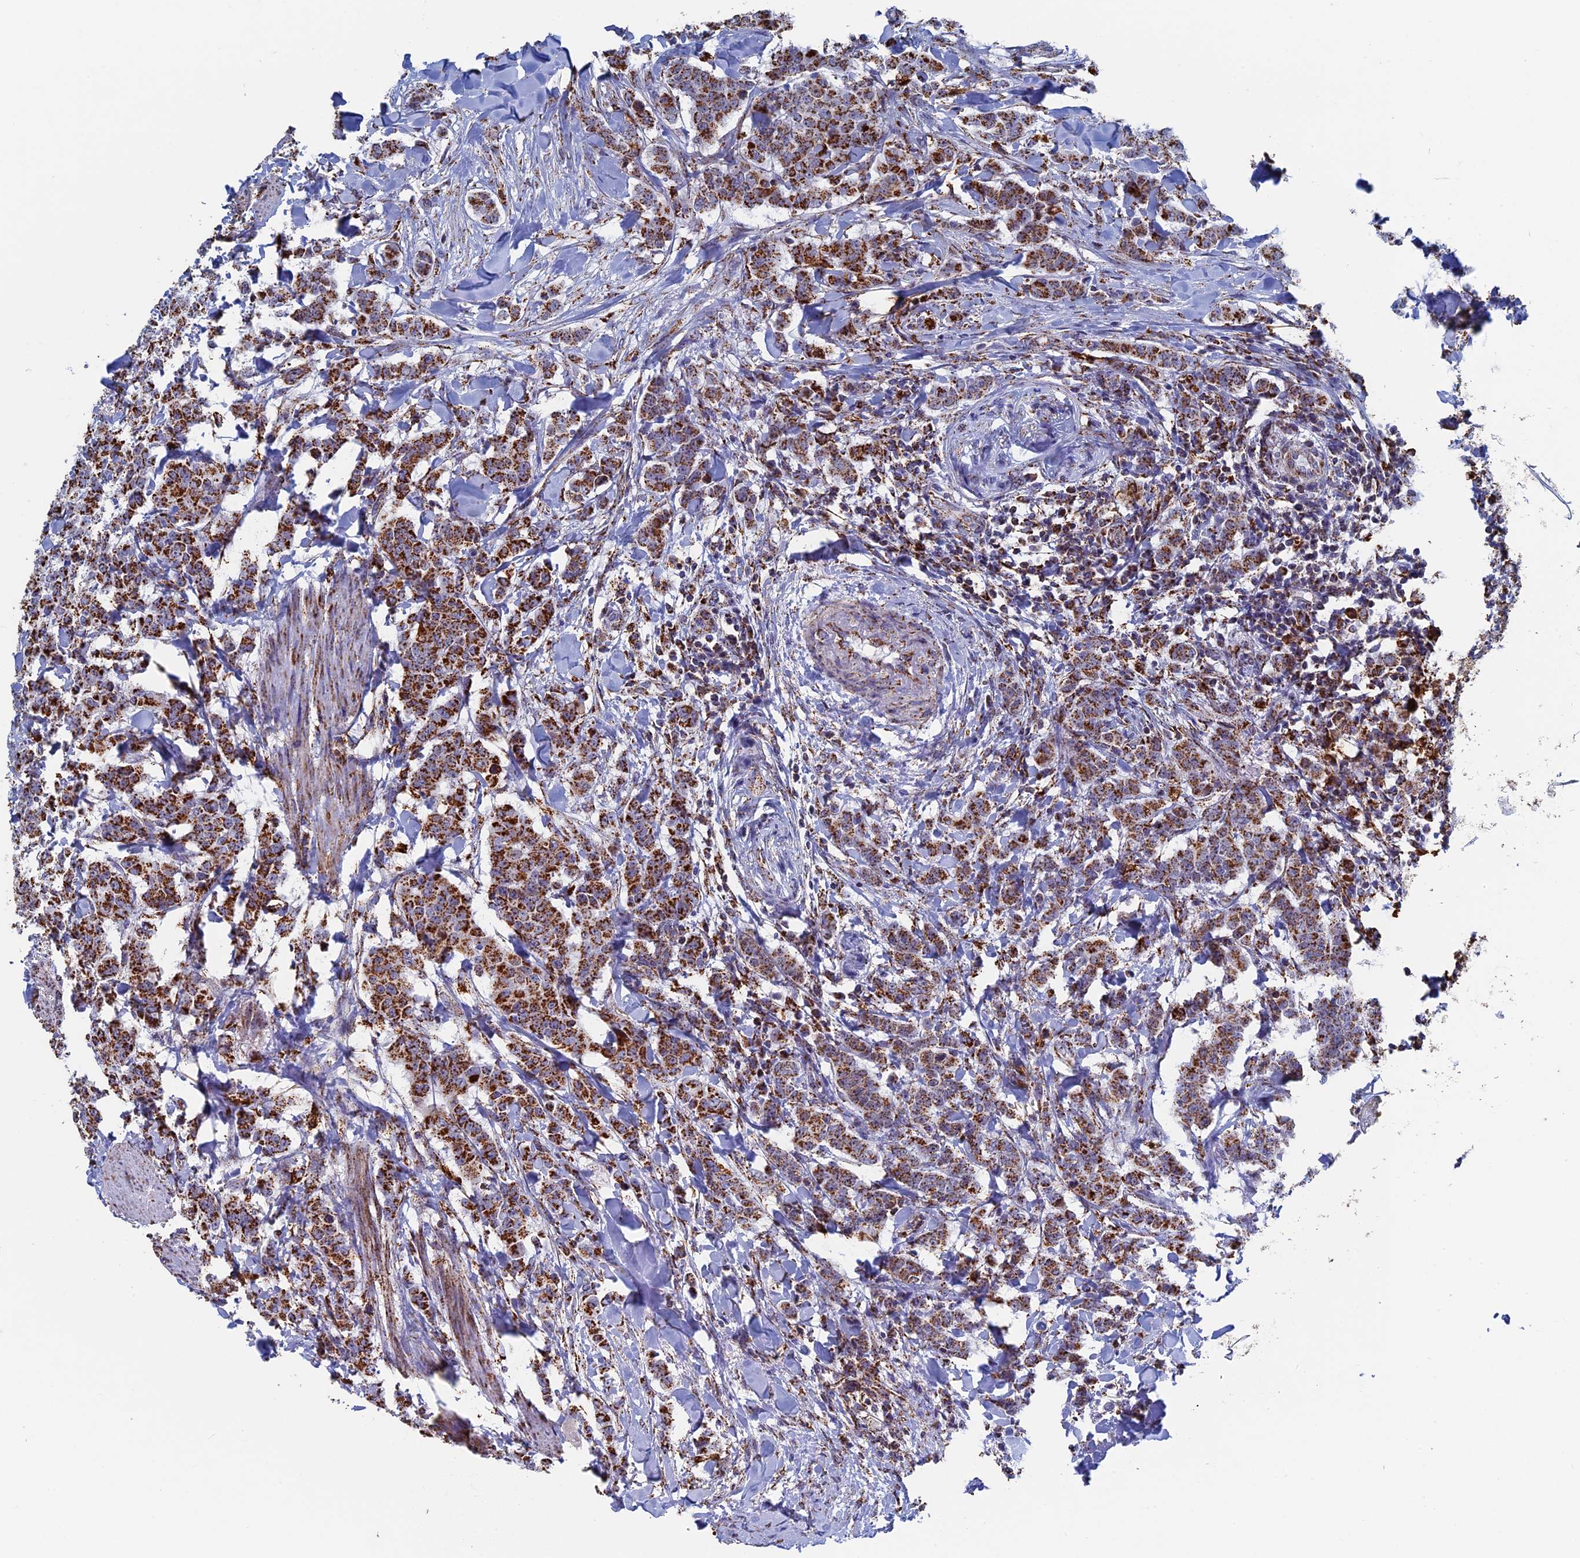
{"staining": {"intensity": "moderate", "quantity": ">75%", "location": "cytoplasmic/membranous"}, "tissue": "breast cancer", "cell_type": "Tumor cells", "image_type": "cancer", "snomed": [{"axis": "morphology", "description": "Duct carcinoma"}, {"axis": "topography", "description": "Breast"}], "caption": "Immunohistochemical staining of breast cancer shows medium levels of moderate cytoplasmic/membranous positivity in approximately >75% of tumor cells. The staining was performed using DAB to visualize the protein expression in brown, while the nuclei were stained in blue with hematoxylin (Magnification: 20x).", "gene": "SEC24D", "patient": {"sex": "female", "age": 40}}